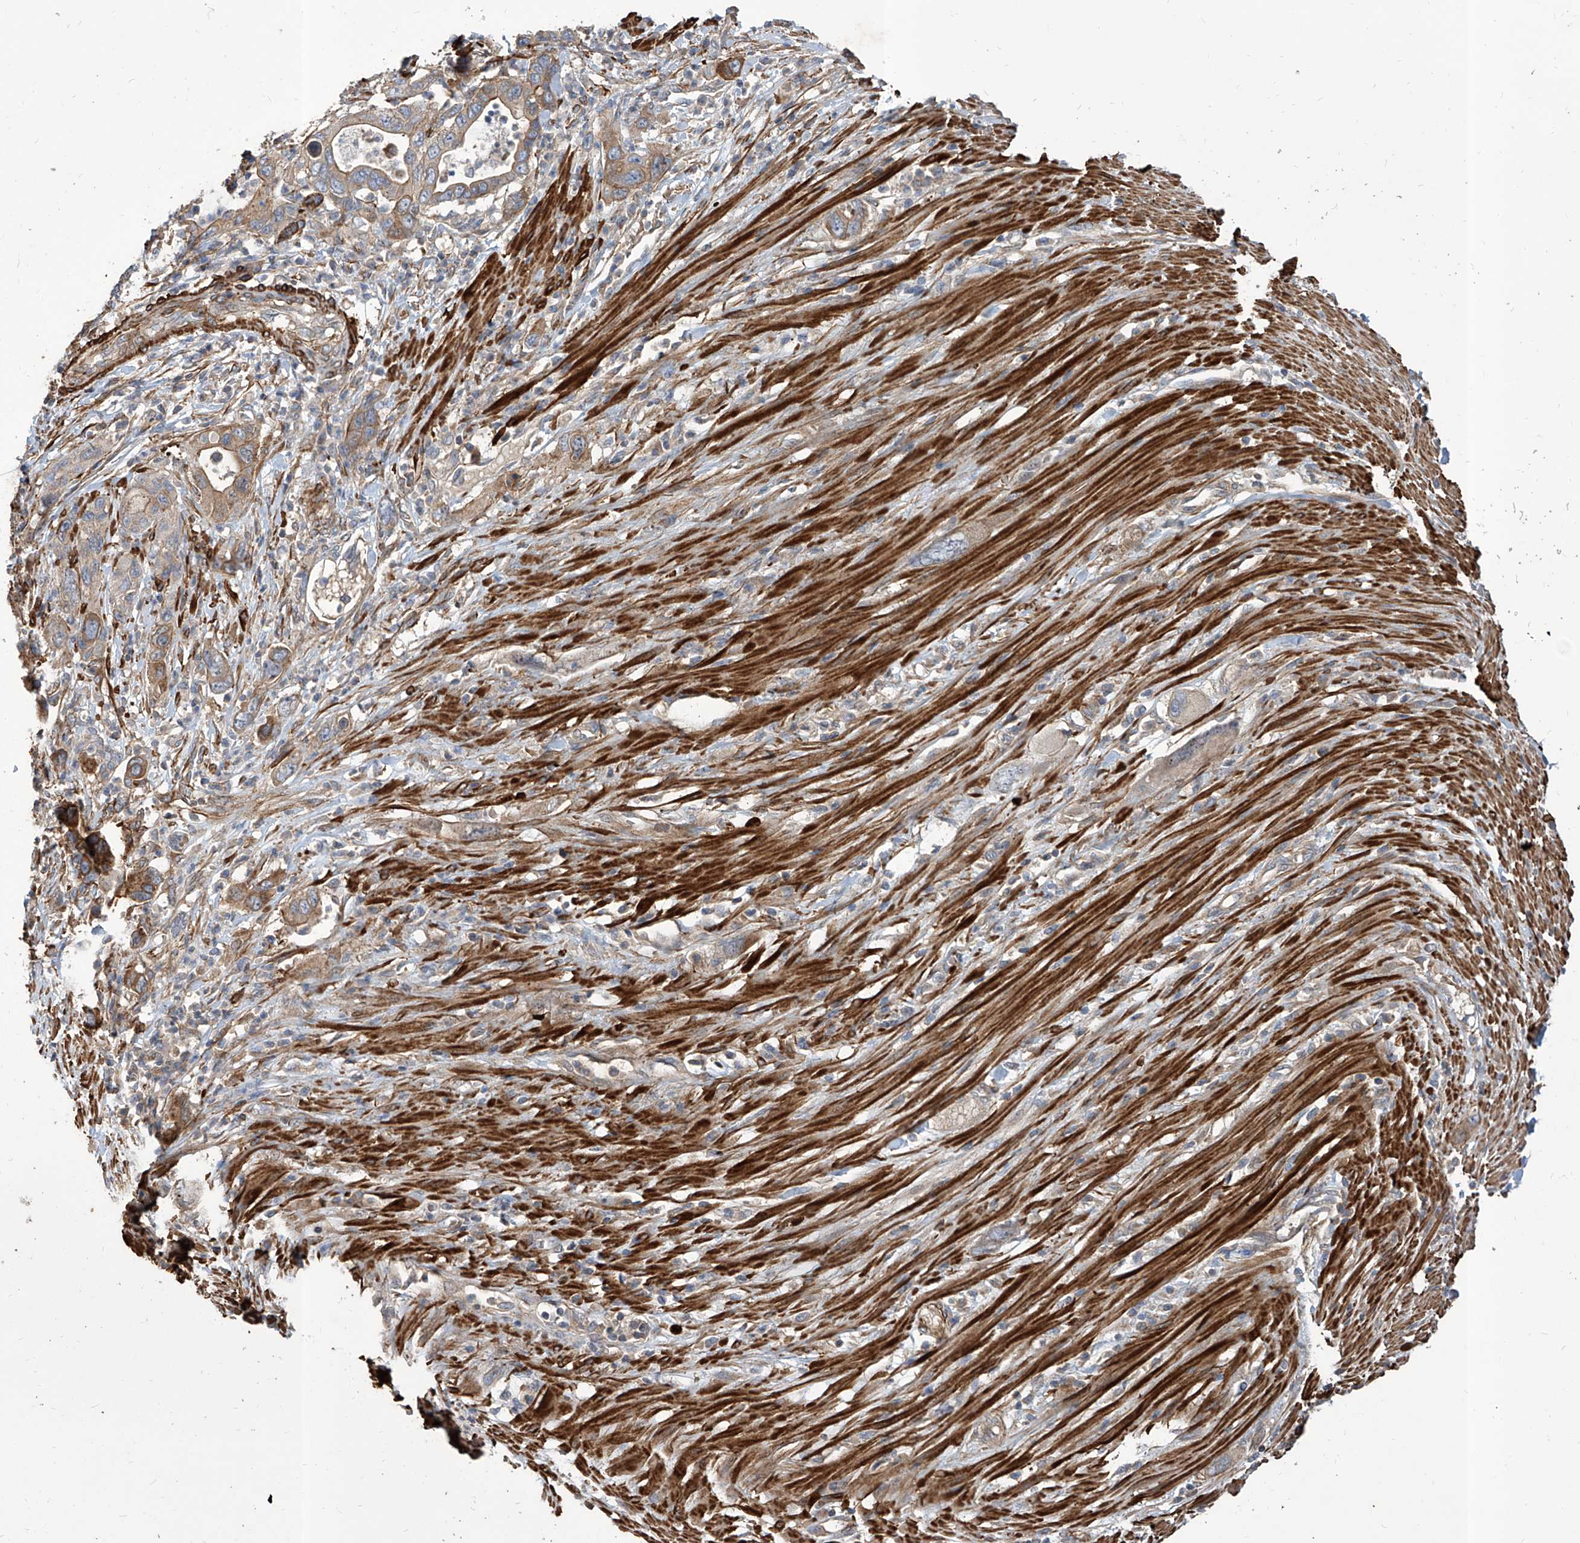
{"staining": {"intensity": "moderate", "quantity": ">75%", "location": "cytoplasmic/membranous"}, "tissue": "pancreatic cancer", "cell_type": "Tumor cells", "image_type": "cancer", "snomed": [{"axis": "morphology", "description": "Adenocarcinoma, NOS"}, {"axis": "topography", "description": "Pancreas"}], "caption": "The histopathology image shows a brown stain indicating the presence of a protein in the cytoplasmic/membranous of tumor cells in adenocarcinoma (pancreatic).", "gene": "FAM83B", "patient": {"sex": "female", "age": 71}}